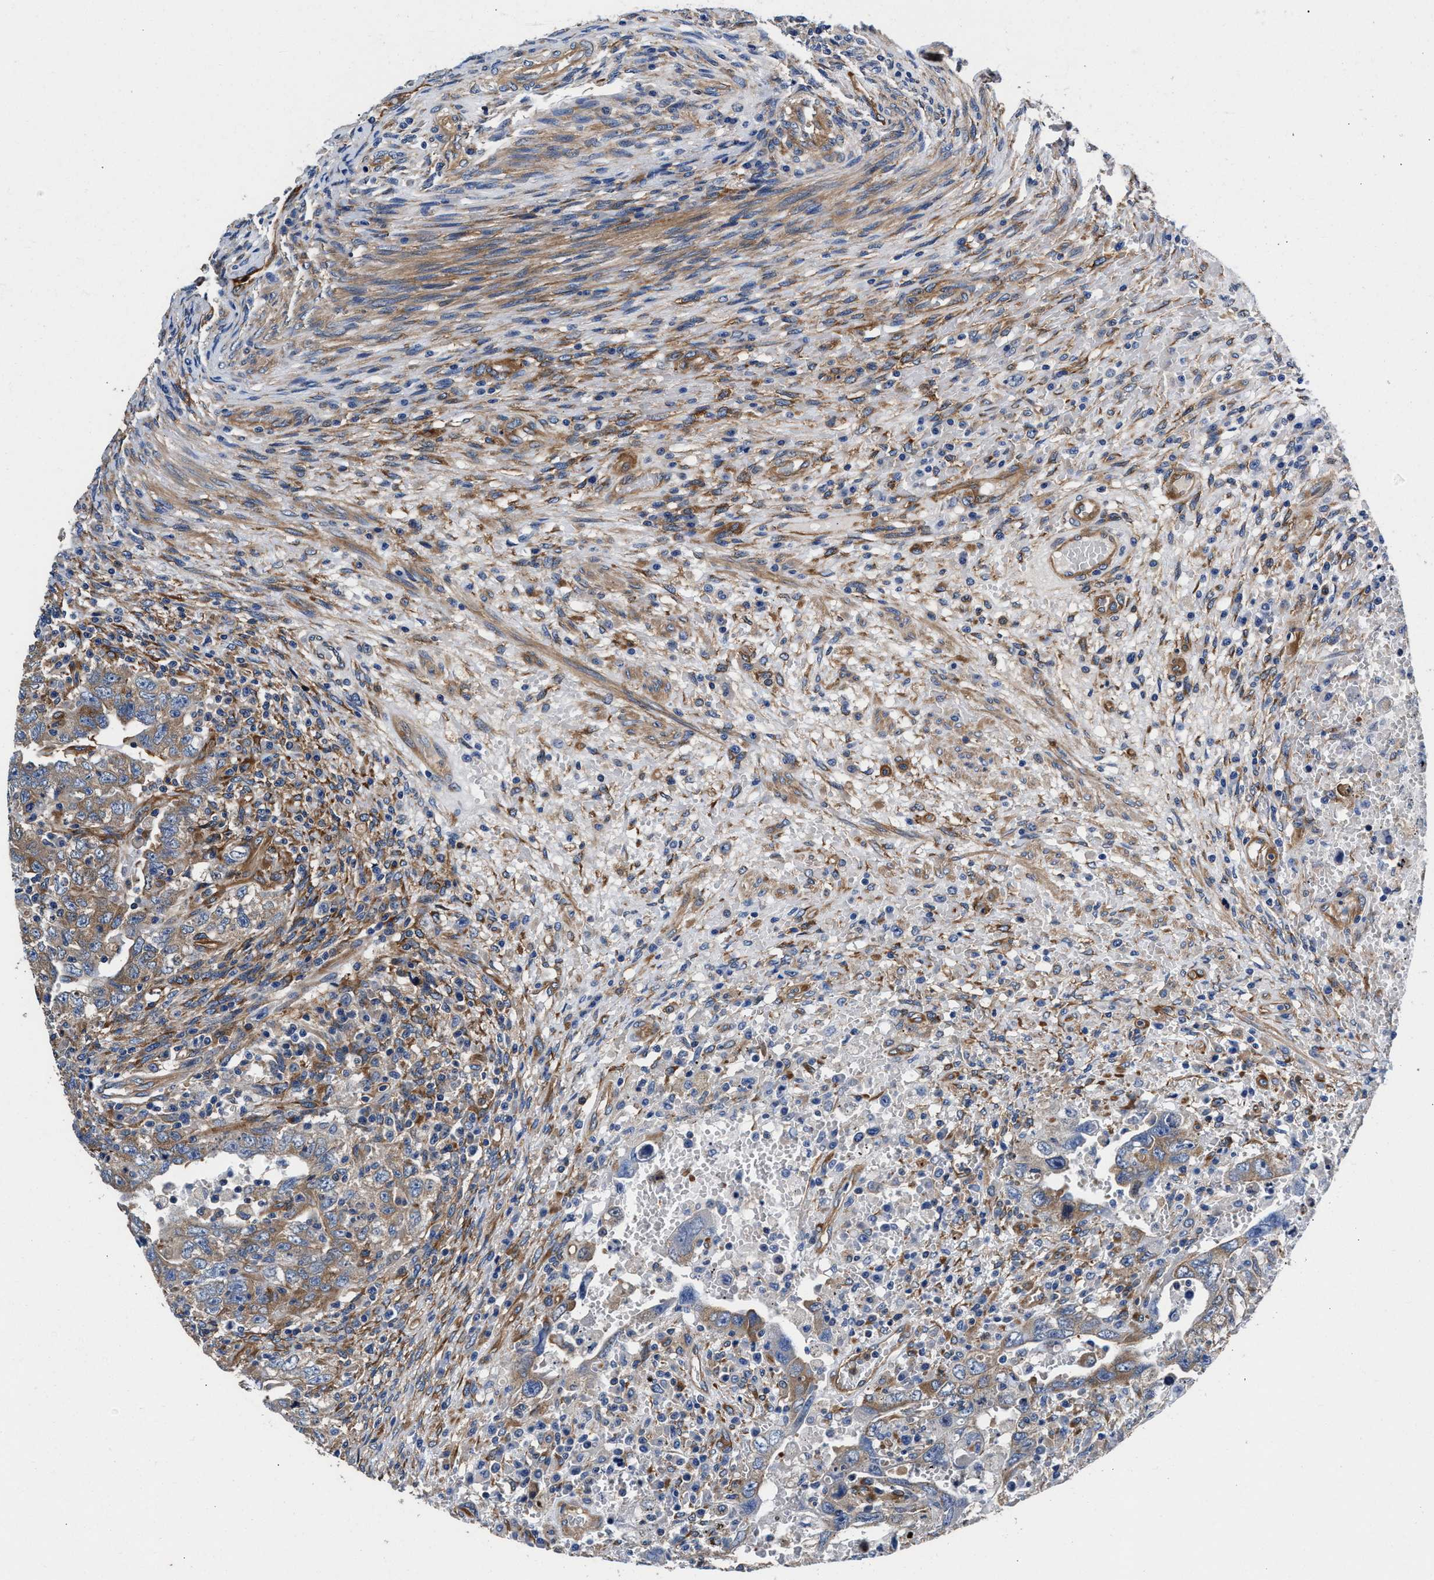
{"staining": {"intensity": "weak", "quantity": "<25%", "location": "cytoplasmic/membranous"}, "tissue": "testis cancer", "cell_type": "Tumor cells", "image_type": "cancer", "snomed": [{"axis": "morphology", "description": "Carcinoma, Embryonal, NOS"}, {"axis": "topography", "description": "Testis"}], "caption": "A micrograph of human testis embryonal carcinoma is negative for staining in tumor cells.", "gene": "SH3GL1", "patient": {"sex": "male", "age": 26}}